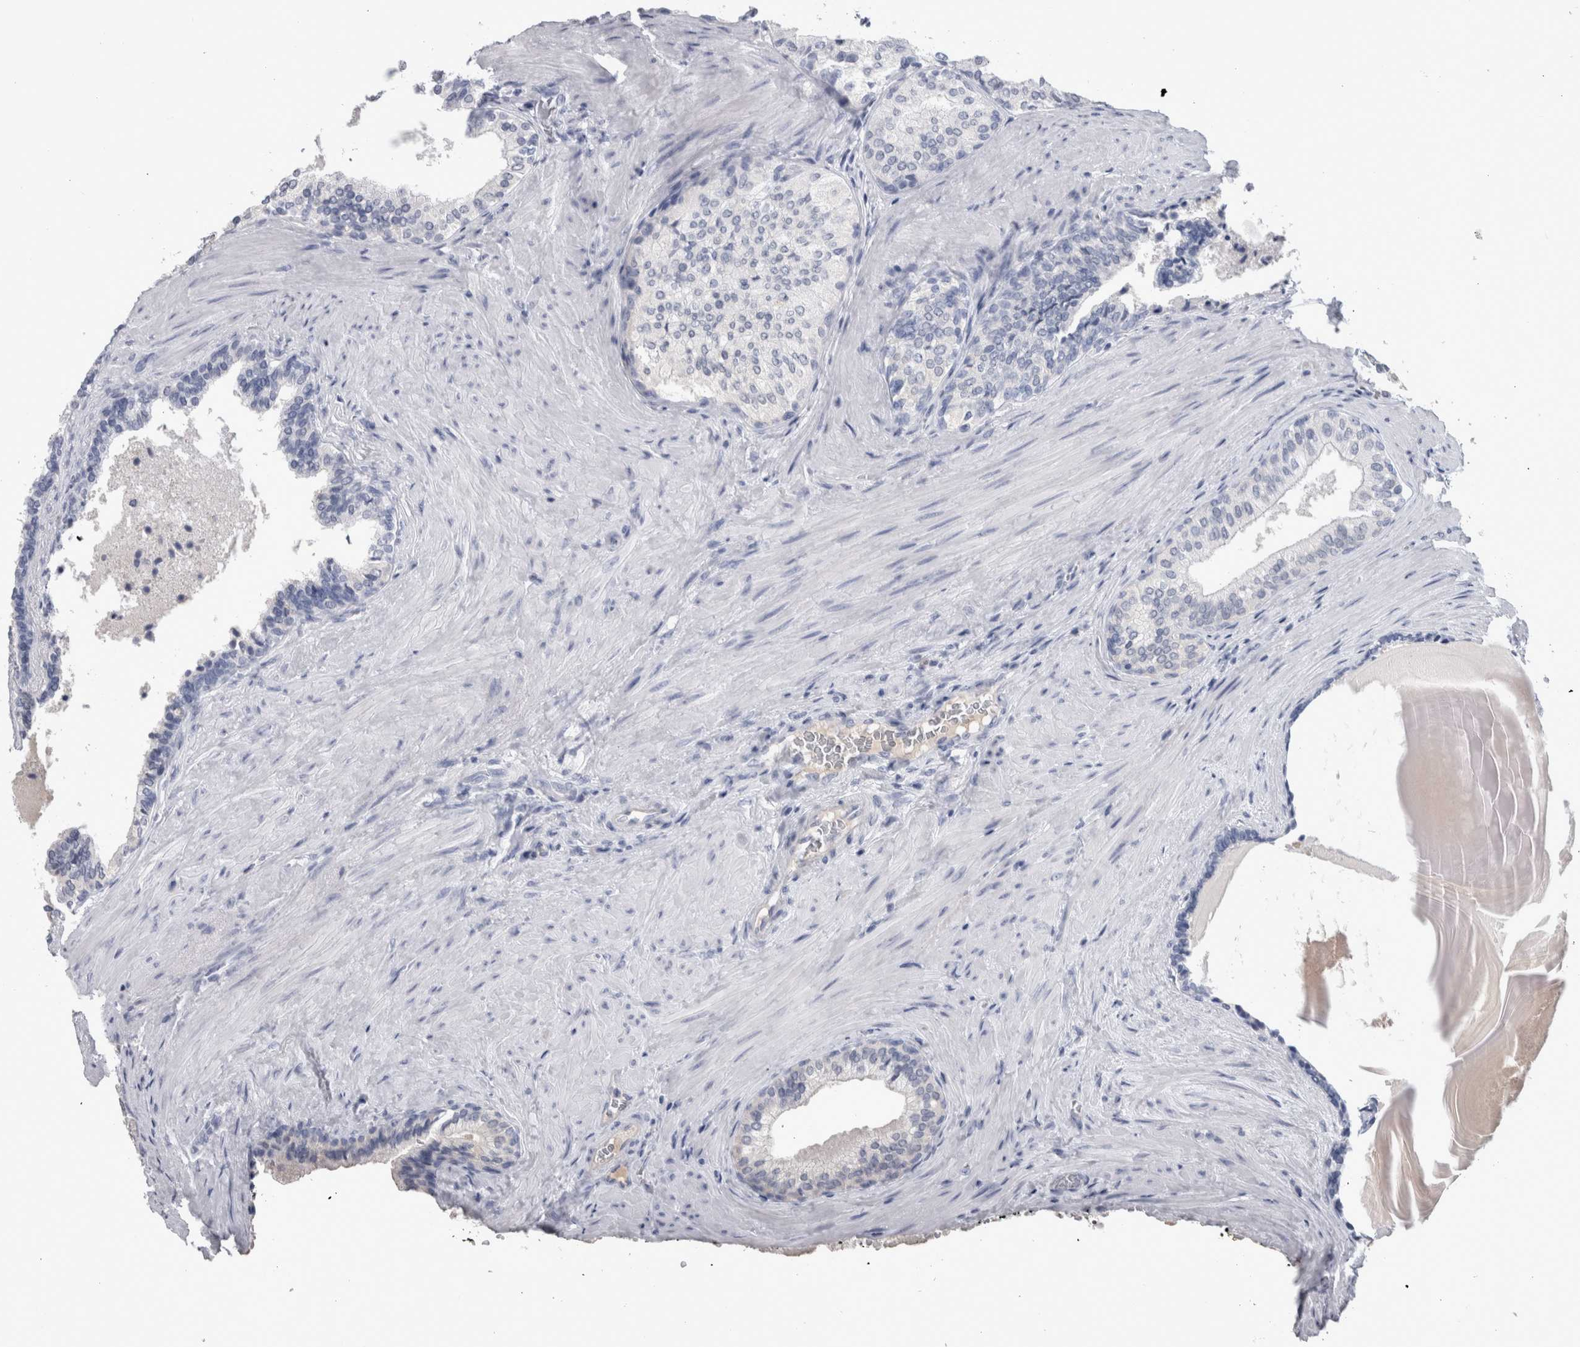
{"staining": {"intensity": "negative", "quantity": "none", "location": "none"}, "tissue": "prostate cancer", "cell_type": "Tumor cells", "image_type": "cancer", "snomed": [{"axis": "morphology", "description": "Adenocarcinoma, Low grade"}, {"axis": "topography", "description": "Prostate"}], "caption": "Immunohistochemistry of human prostate cancer demonstrates no staining in tumor cells.", "gene": "PAX5", "patient": {"sex": "male", "age": 60}}